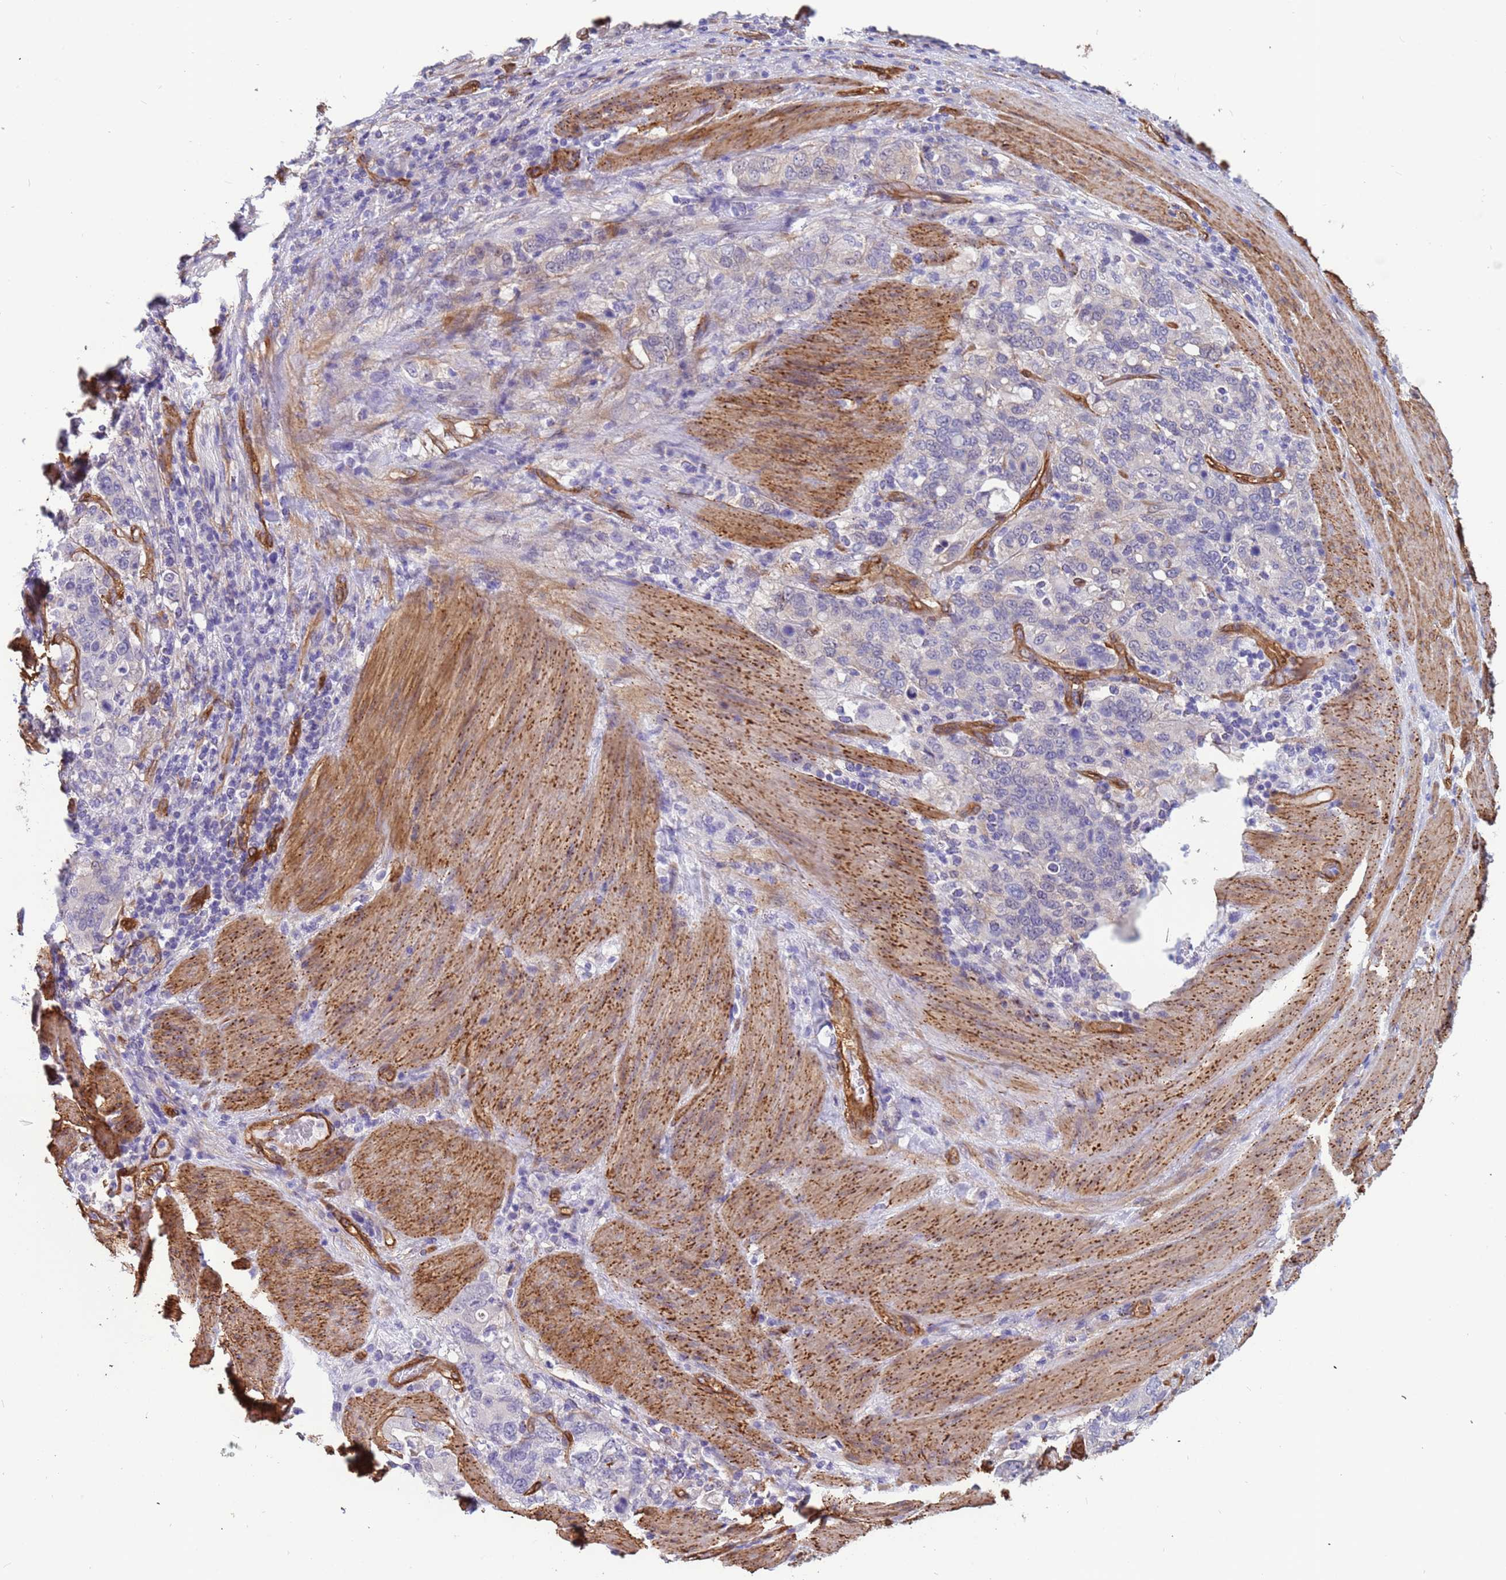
{"staining": {"intensity": "negative", "quantity": "none", "location": "none"}, "tissue": "stomach cancer", "cell_type": "Tumor cells", "image_type": "cancer", "snomed": [{"axis": "morphology", "description": "Adenocarcinoma, NOS"}, {"axis": "topography", "description": "Stomach, upper"}, {"axis": "topography", "description": "Stomach"}], "caption": "Protein analysis of stomach adenocarcinoma demonstrates no significant expression in tumor cells.", "gene": "EHD2", "patient": {"sex": "male", "age": 62}}